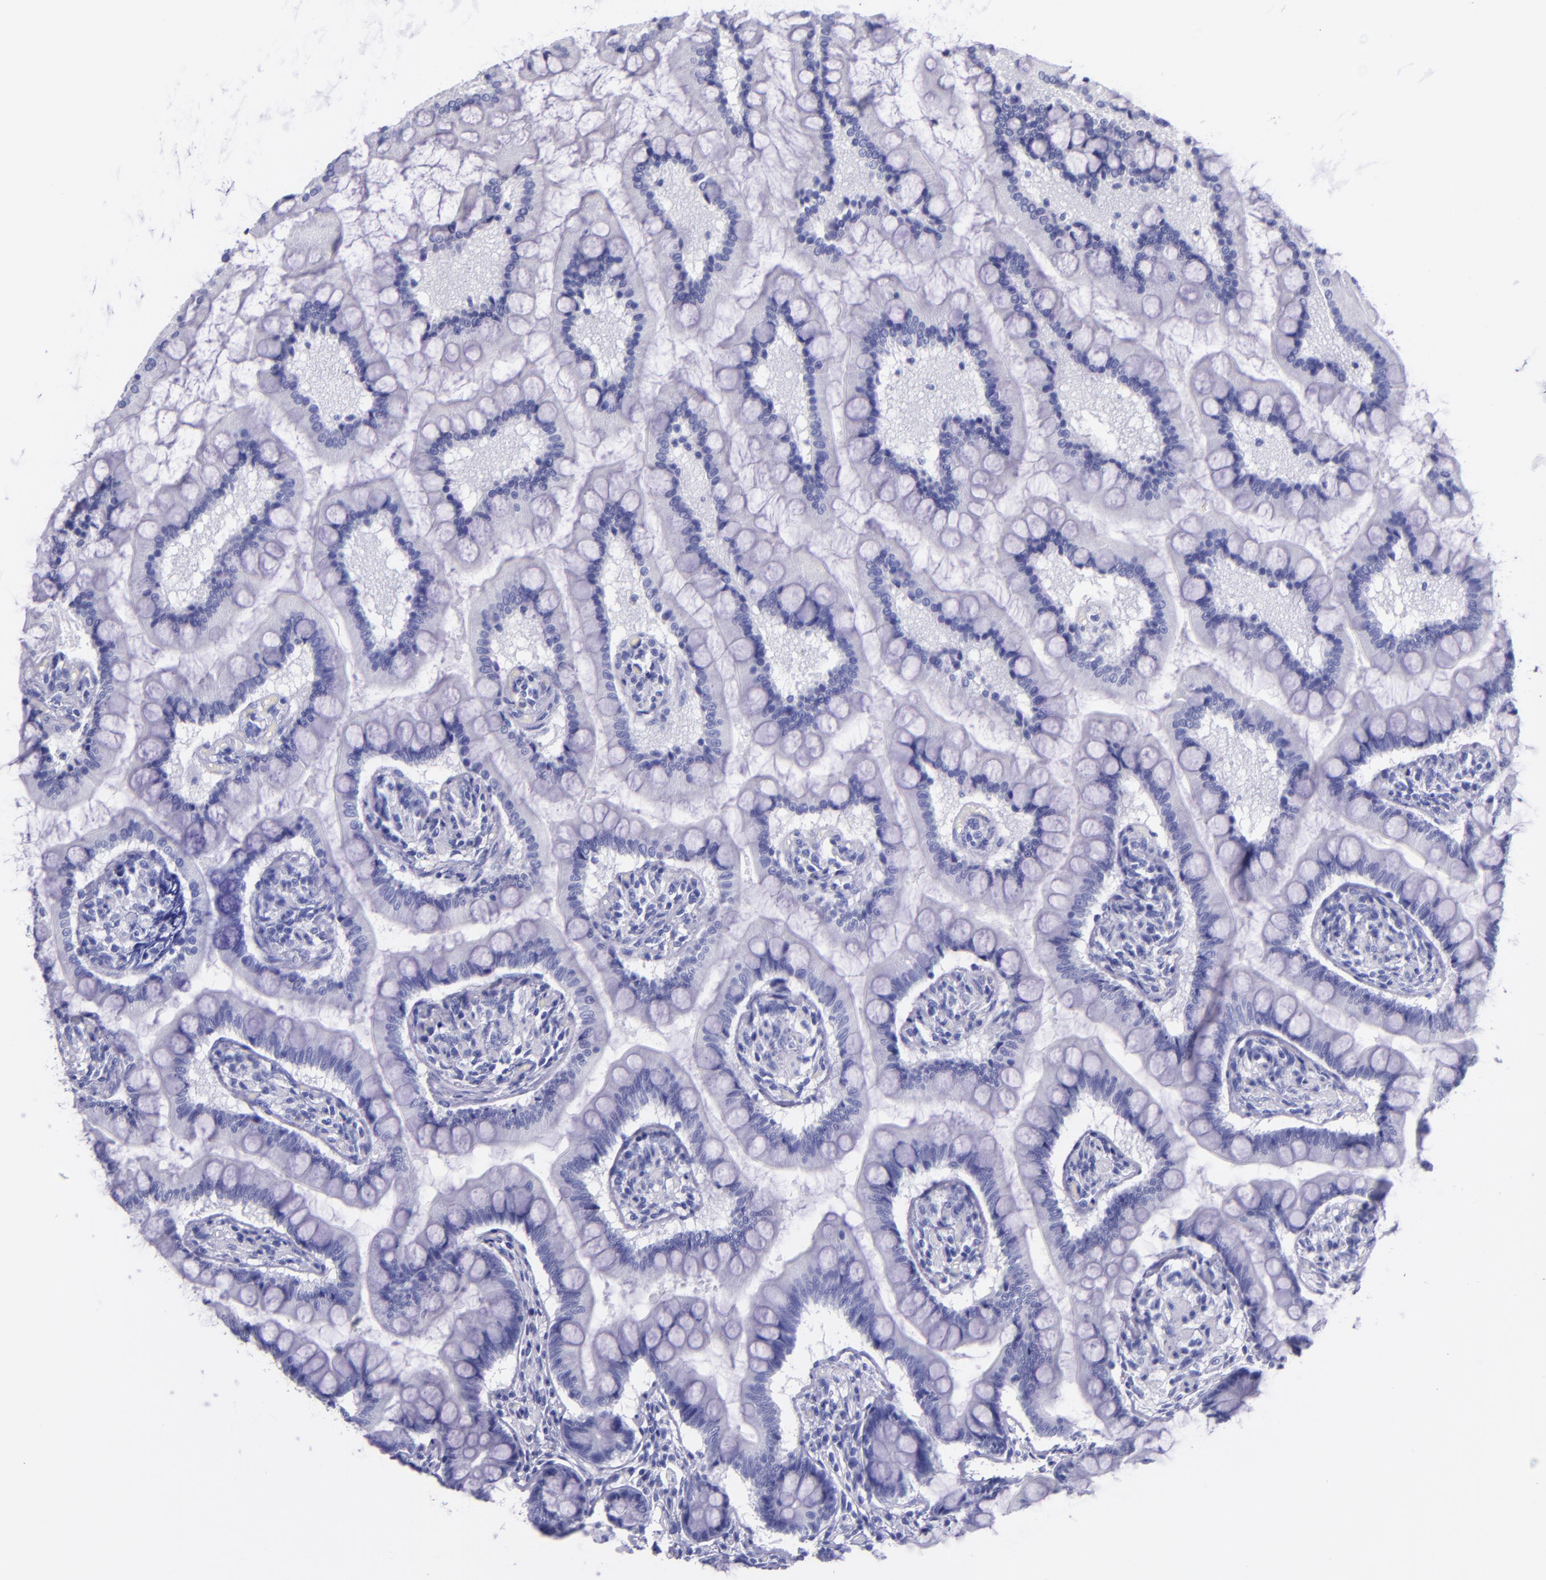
{"staining": {"intensity": "negative", "quantity": "none", "location": "none"}, "tissue": "small intestine", "cell_type": "Glandular cells", "image_type": "normal", "snomed": [{"axis": "morphology", "description": "Normal tissue, NOS"}, {"axis": "topography", "description": "Small intestine"}], "caption": "IHC histopathology image of unremarkable small intestine: small intestine stained with DAB reveals no significant protein expression in glandular cells. (DAB immunohistochemistry with hematoxylin counter stain).", "gene": "SLPI", "patient": {"sex": "male", "age": 41}}